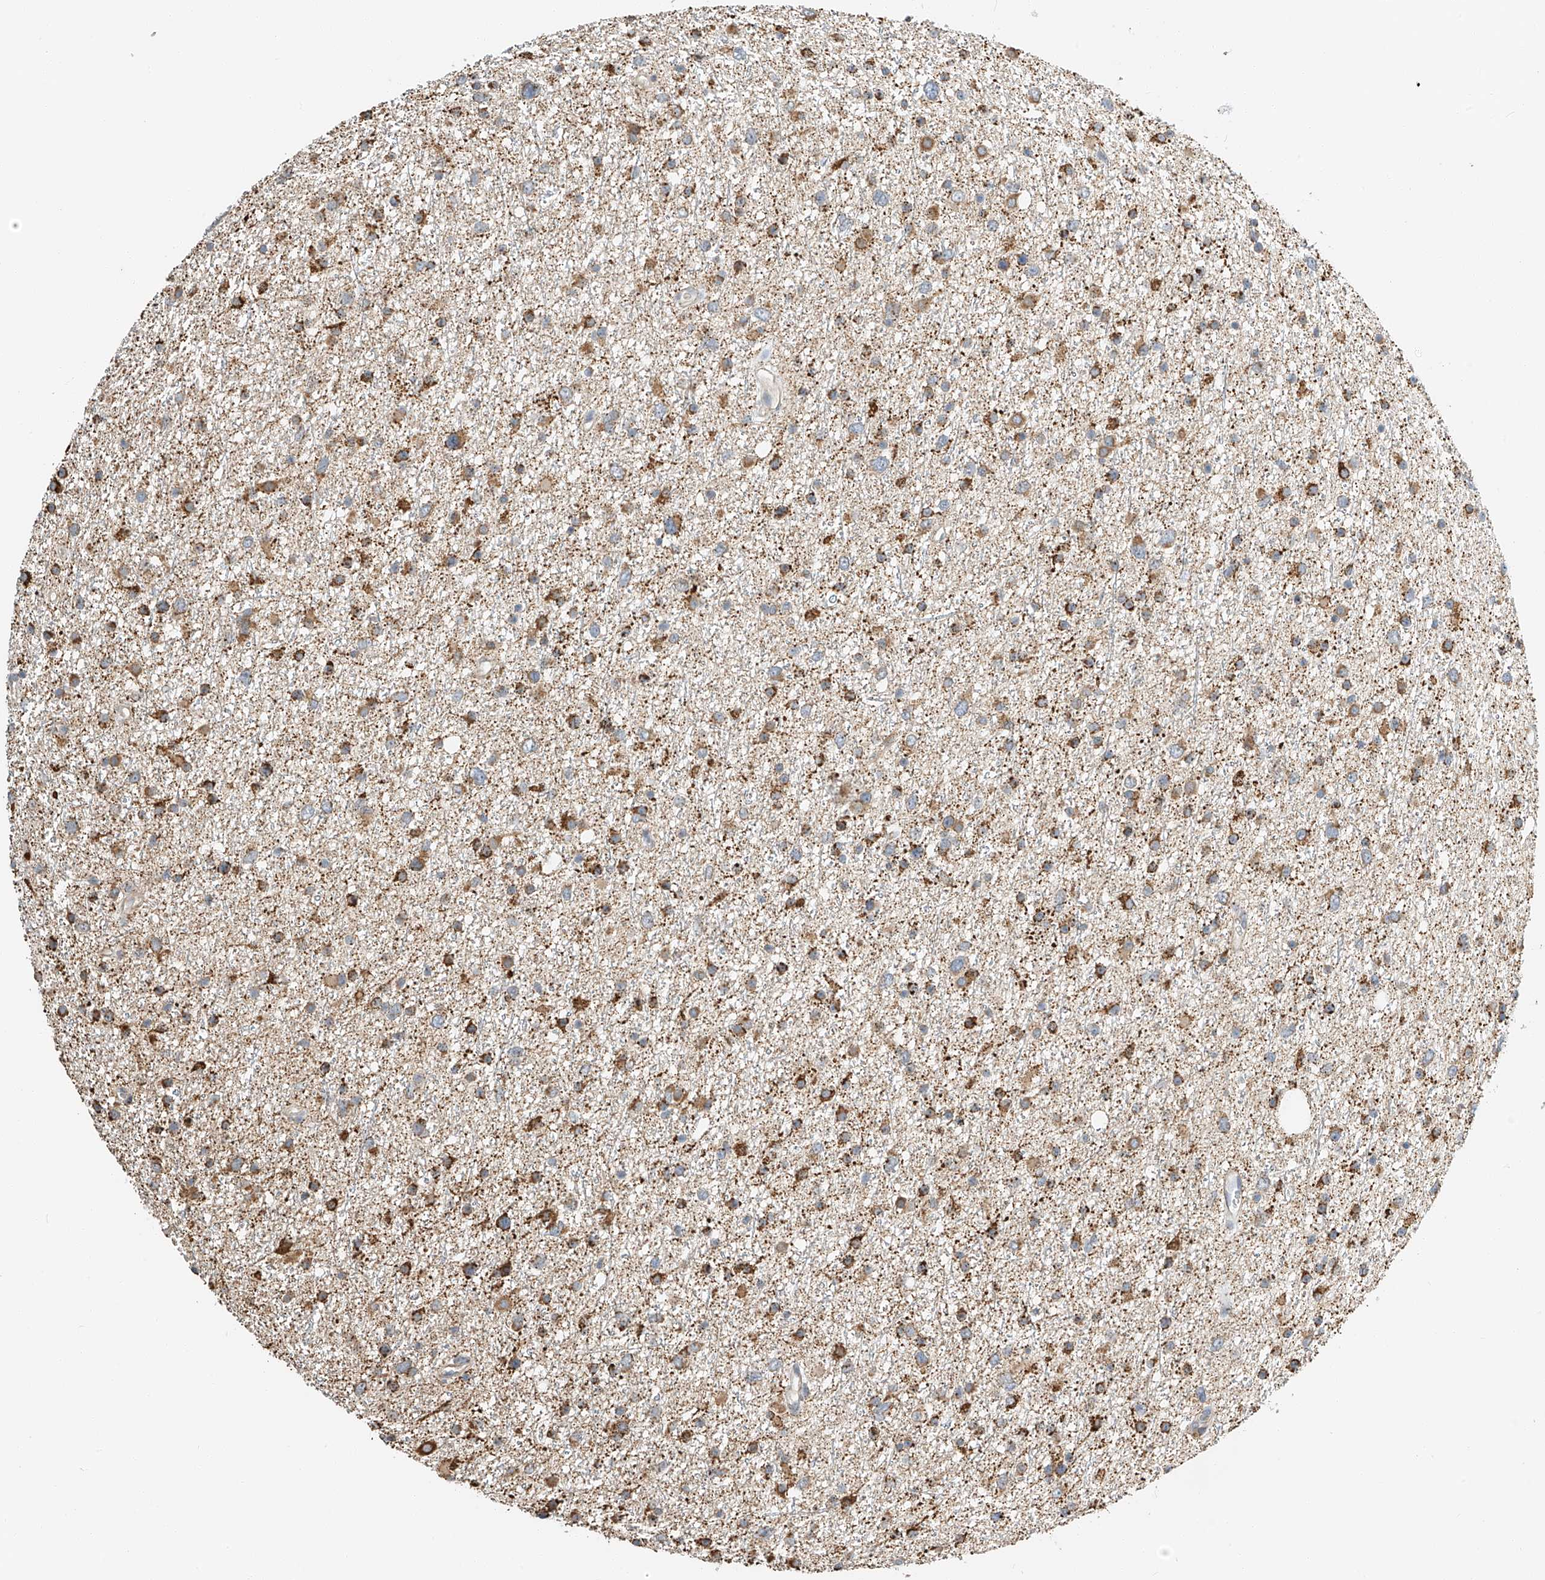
{"staining": {"intensity": "moderate", "quantity": "25%-75%", "location": "cytoplasmic/membranous"}, "tissue": "glioma", "cell_type": "Tumor cells", "image_type": "cancer", "snomed": [{"axis": "morphology", "description": "Glioma, malignant, Low grade"}, {"axis": "topography", "description": "Cerebral cortex"}], "caption": "Glioma stained with DAB immunohistochemistry (IHC) demonstrates medium levels of moderate cytoplasmic/membranous staining in approximately 25%-75% of tumor cells.", "gene": "YIPF7", "patient": {"sex": "female", "age": 39}}